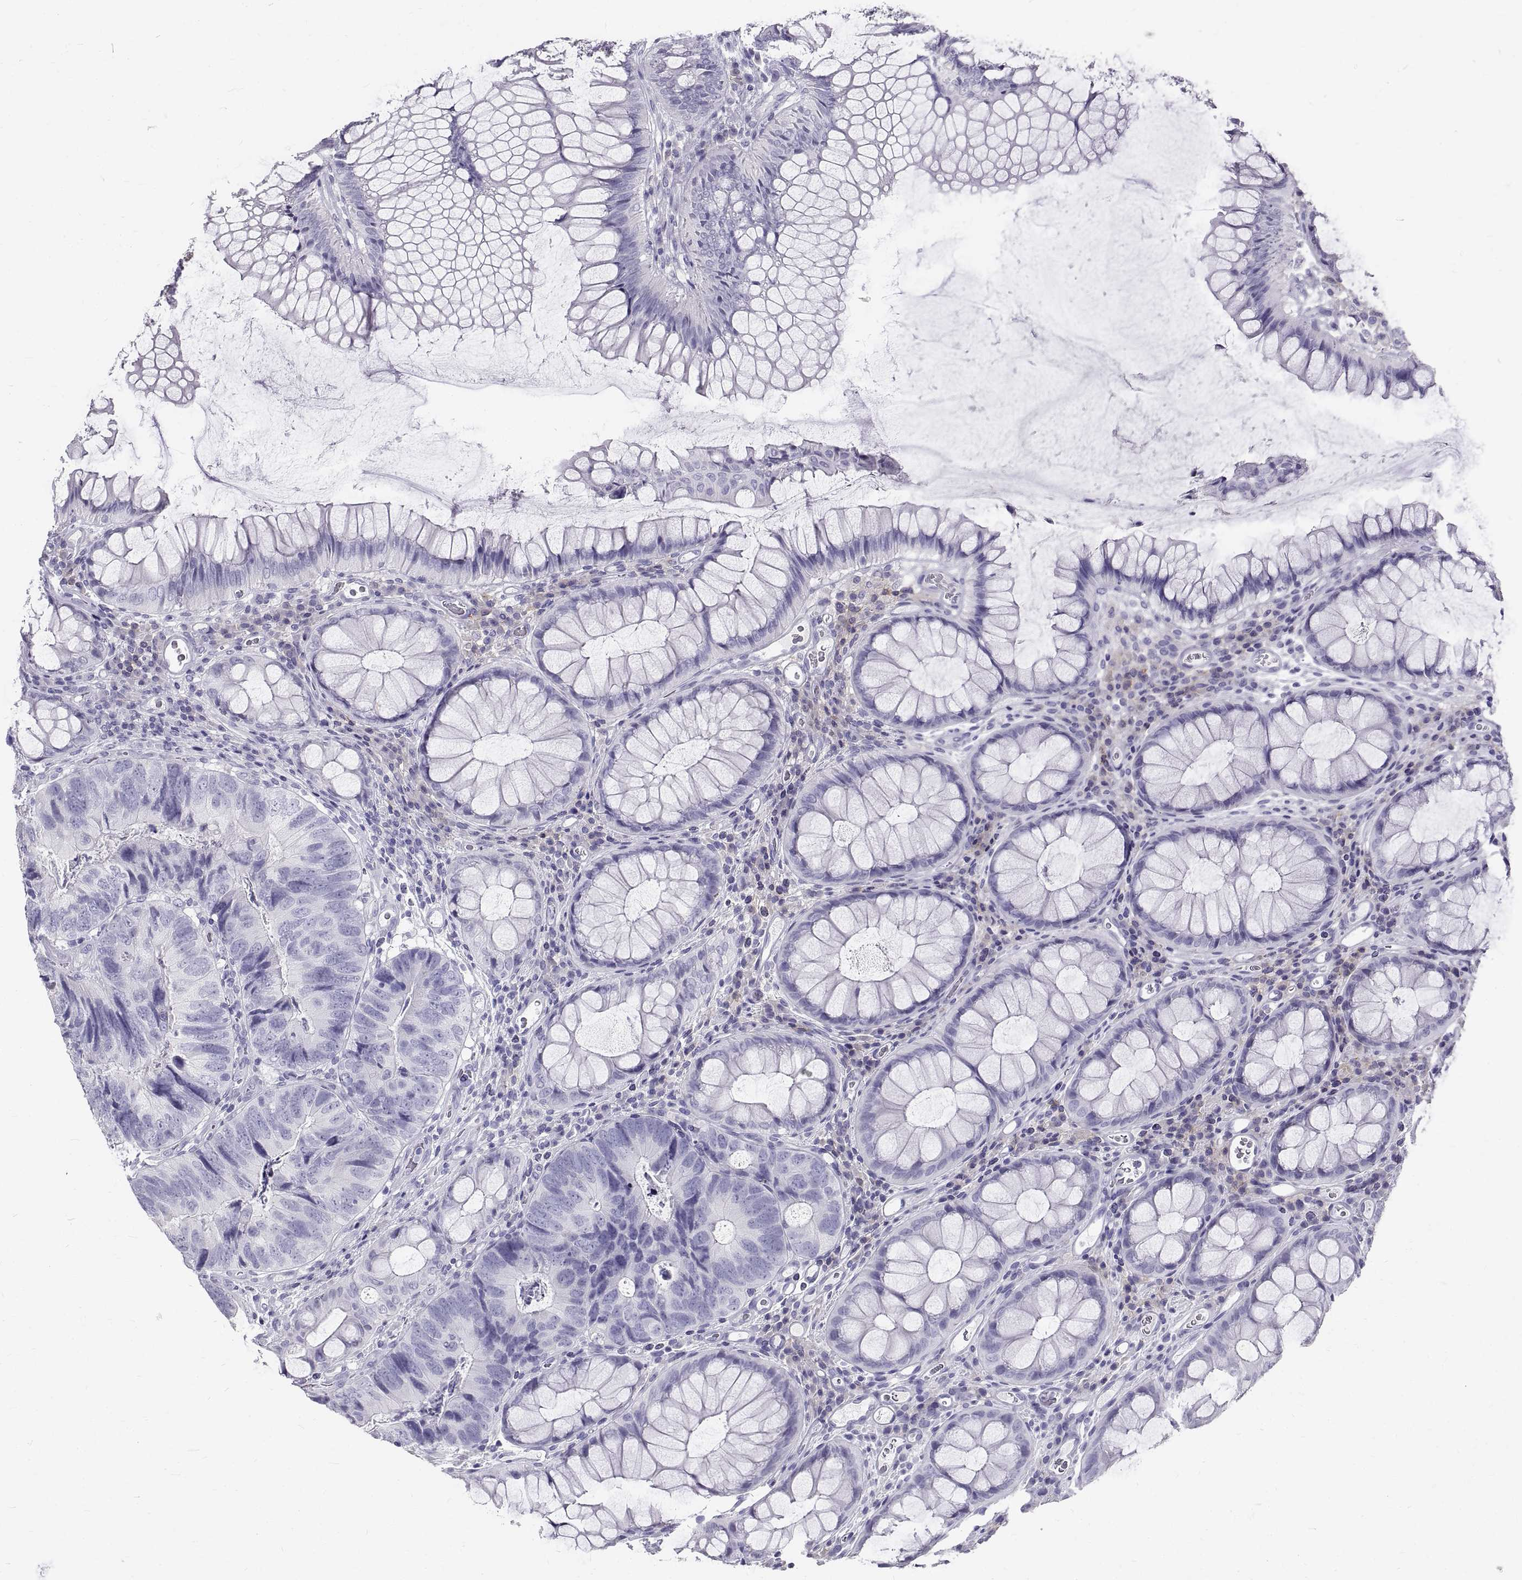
{"staining": {"intensity": "negative", "quantity": "none", "location": "none"}, "tissue": "colorectal cancer", "cell_type": "Tumor cells", "image_type": "cancer", "snomed": [{"axis": "morphology", "description": "Adenocarcinoma, NOS"}, {"axis": "topography", "description": "Colon"}], "caption": "There is no significant positivity in tumor cells of colorectal cancer.", "gene": "GNG12", "patient": {"sex": "female", "age": 67}}